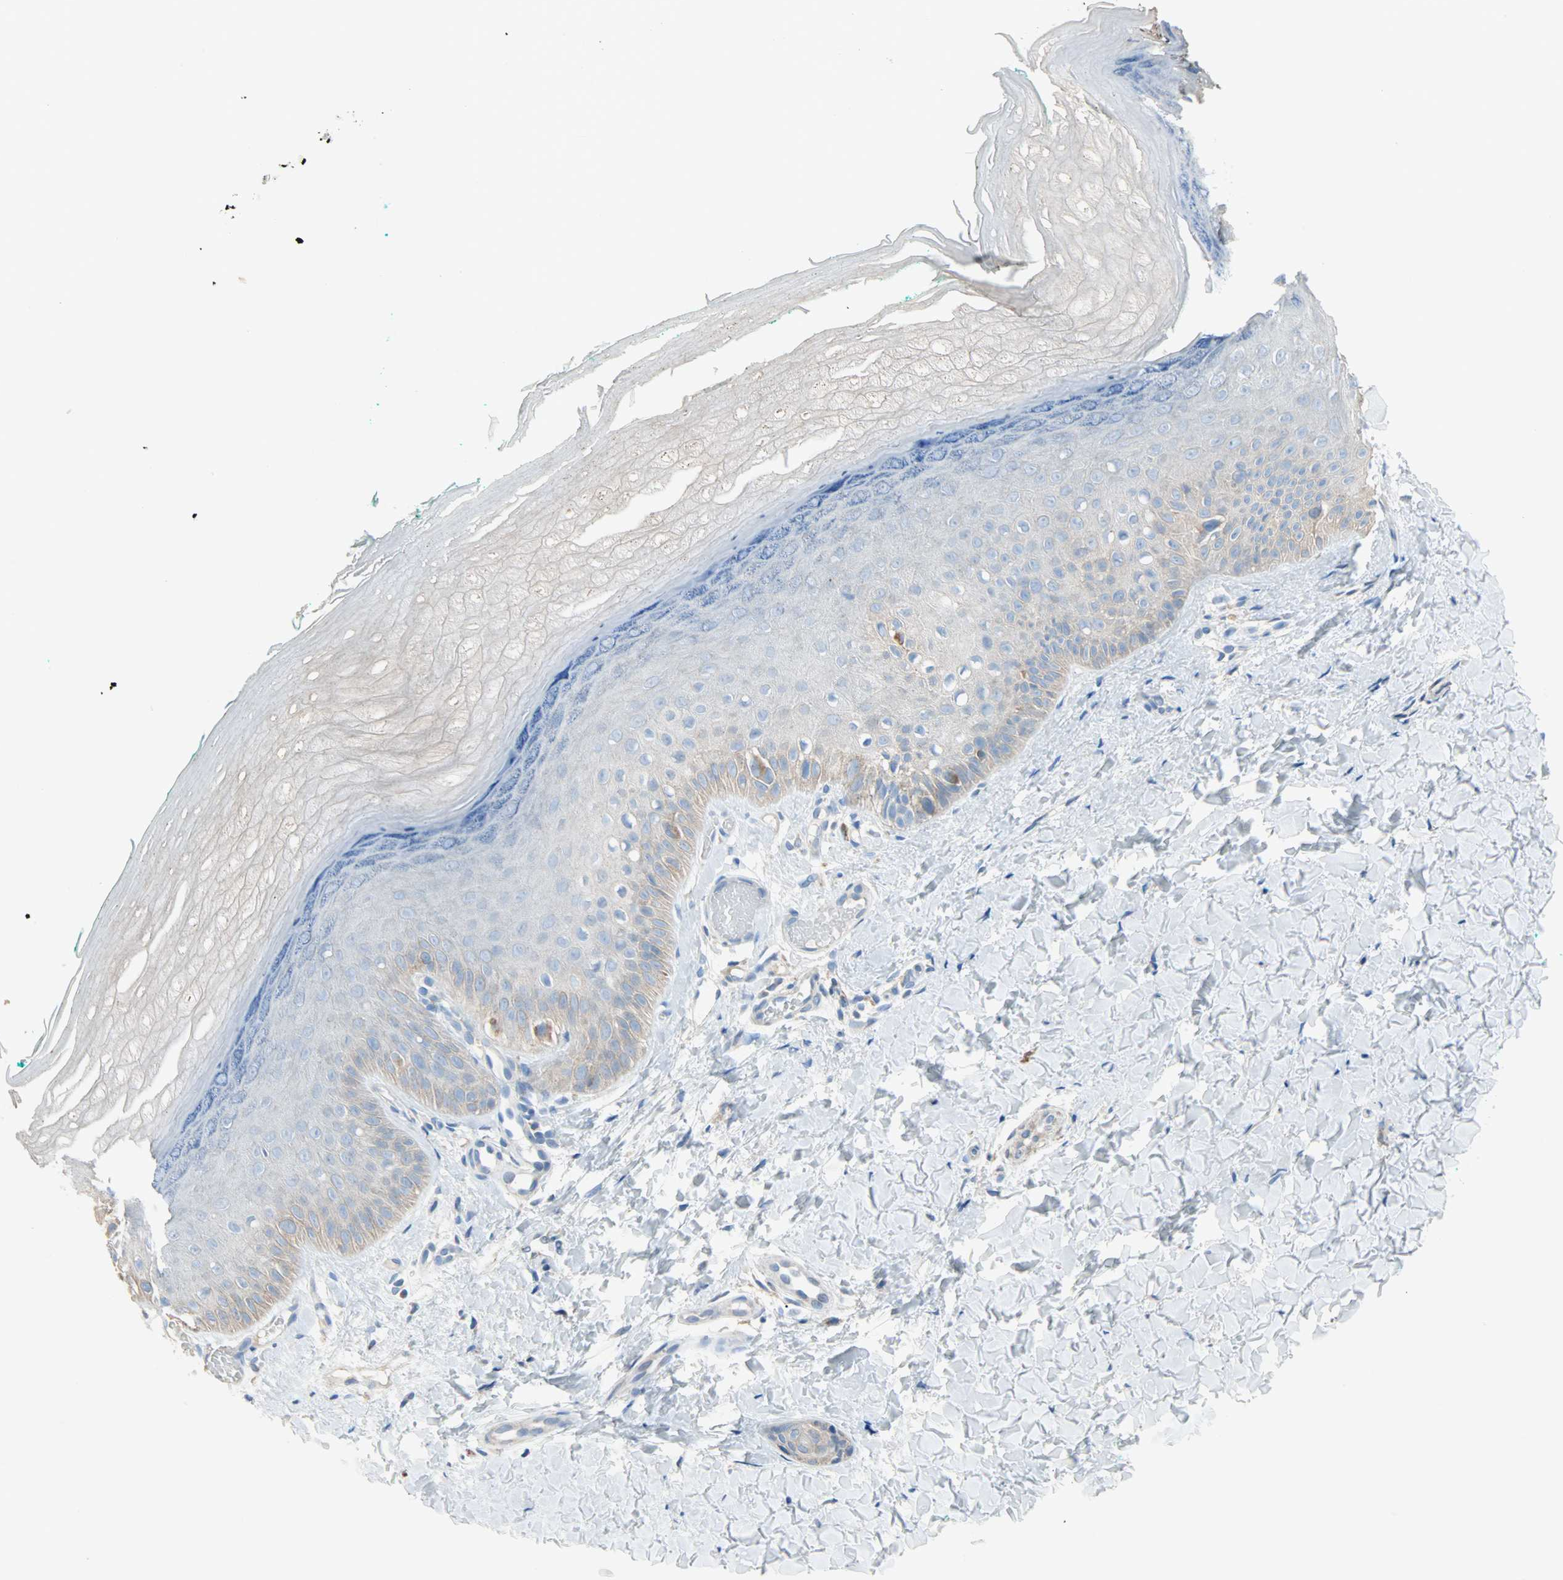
{"staining": {"intensity": "negative", "quantity": "none", "location": "none"}, "tissue": "skin", "cell_type": "Fibroblasts", "image_type": "normal", "snomed": [{"axis": "morphology", "description": "Normal tissue, NOS"}, {"axis": "topography", "description": "Skin"}], "caption": "This is a photomicrograph of immunohistochemistry staining of benign skin, which shows no positivity in fibroblasts.", "gene": "ACVRL1", "patient": {"sex": "male", "age": 26}}